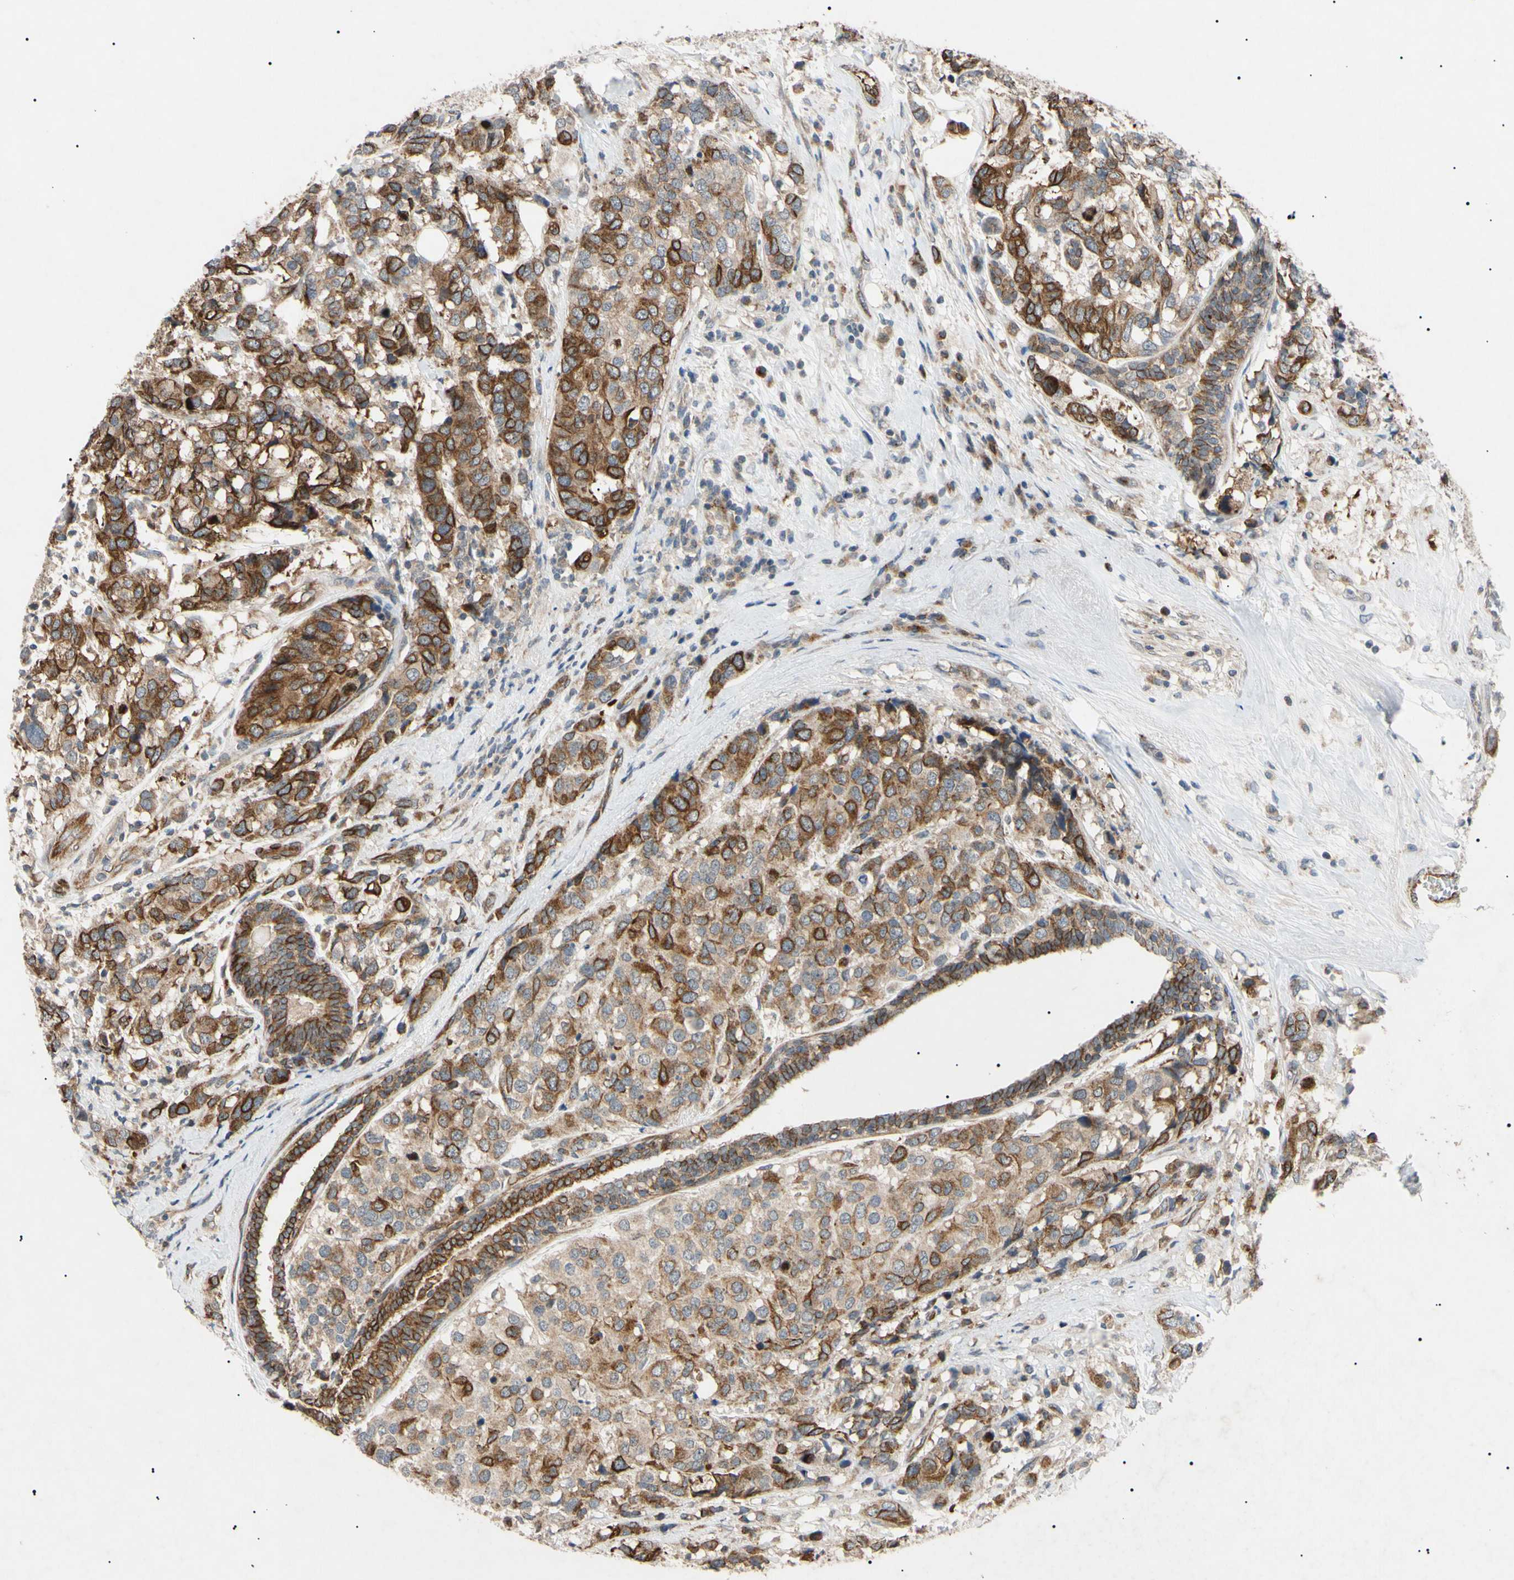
{"staining": {"intensity": "moderate", "quantity": "25%-75%", "location": "cytoplasmic/membranous,nuclear"}, "tissue": "breast cancer", "cell_type": "Tumor cells", "image_type": "cancer", "snomed": [{"axis": "morphology", "description": "Lobular carcinoma"}, {"axis": "topography", "description": "Breast"}], "caption": "Immunohistochemistry (DAB) staining of human lobular carcinoma (breast) demonstrates moderate cytoplasmic/membranous and nuclear protein staining in approximately 25%-75% of tumor cells.", "gene": "TUBB4A", "patient": {"sex": "female", "age": 59}}